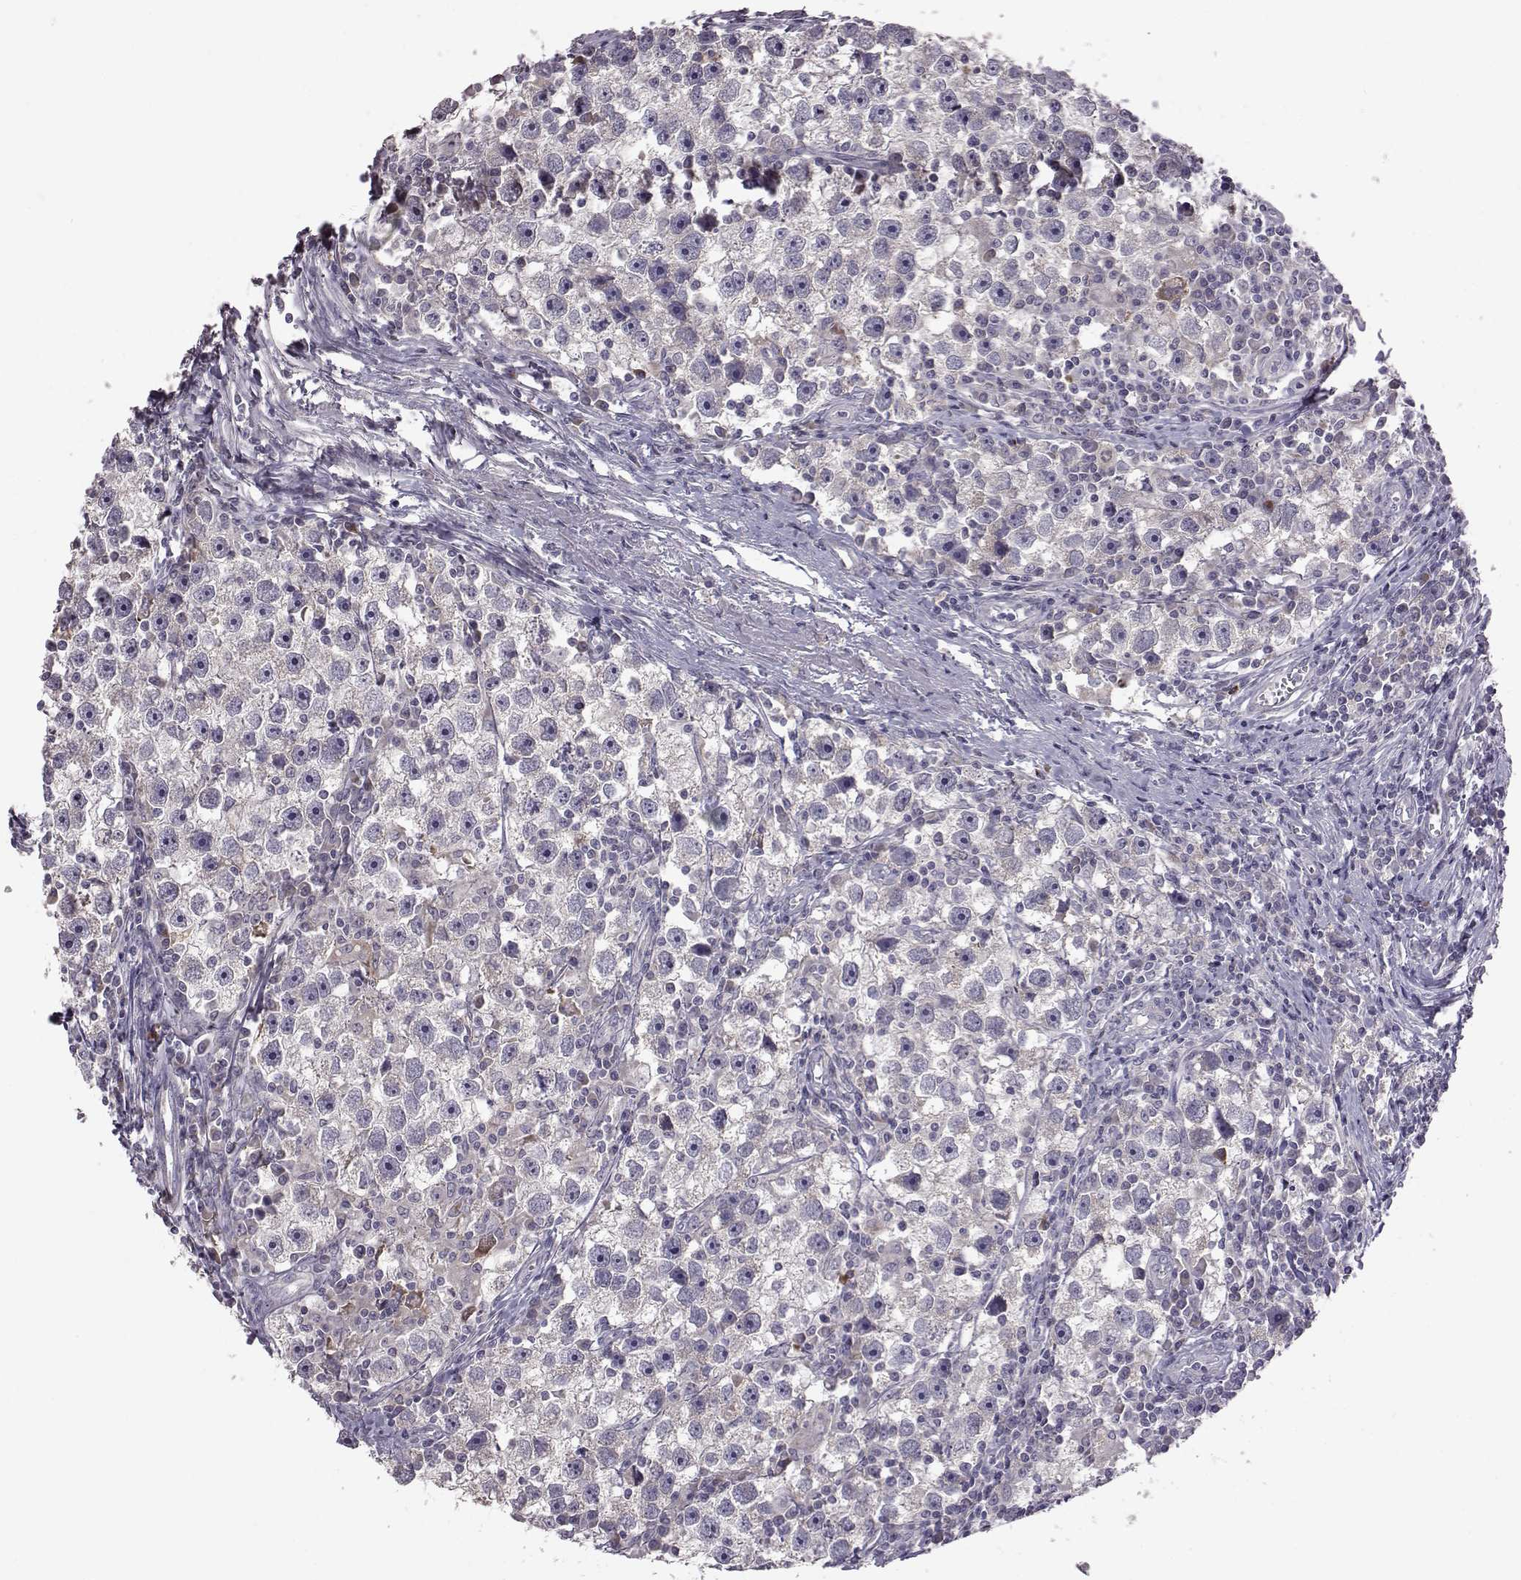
{"staining": {"intensity": "negative", "quantity": "none", "location": "none"}, "tissue": "testis cancer", "cell_type": "Tumor cells", "image_type": "cancer", "snomed": [{"axis": "morphology", "description": "Seminoma, NOS"}, {"axis": "topography", "description": "Testis"}], "caption": "A photomicrograph of testis cancer (seminoma) stained for a protein displays no brown staining in tumor cells.", "gene": "ADGRG2", "patient": {"sex": "male", "age": 30}}